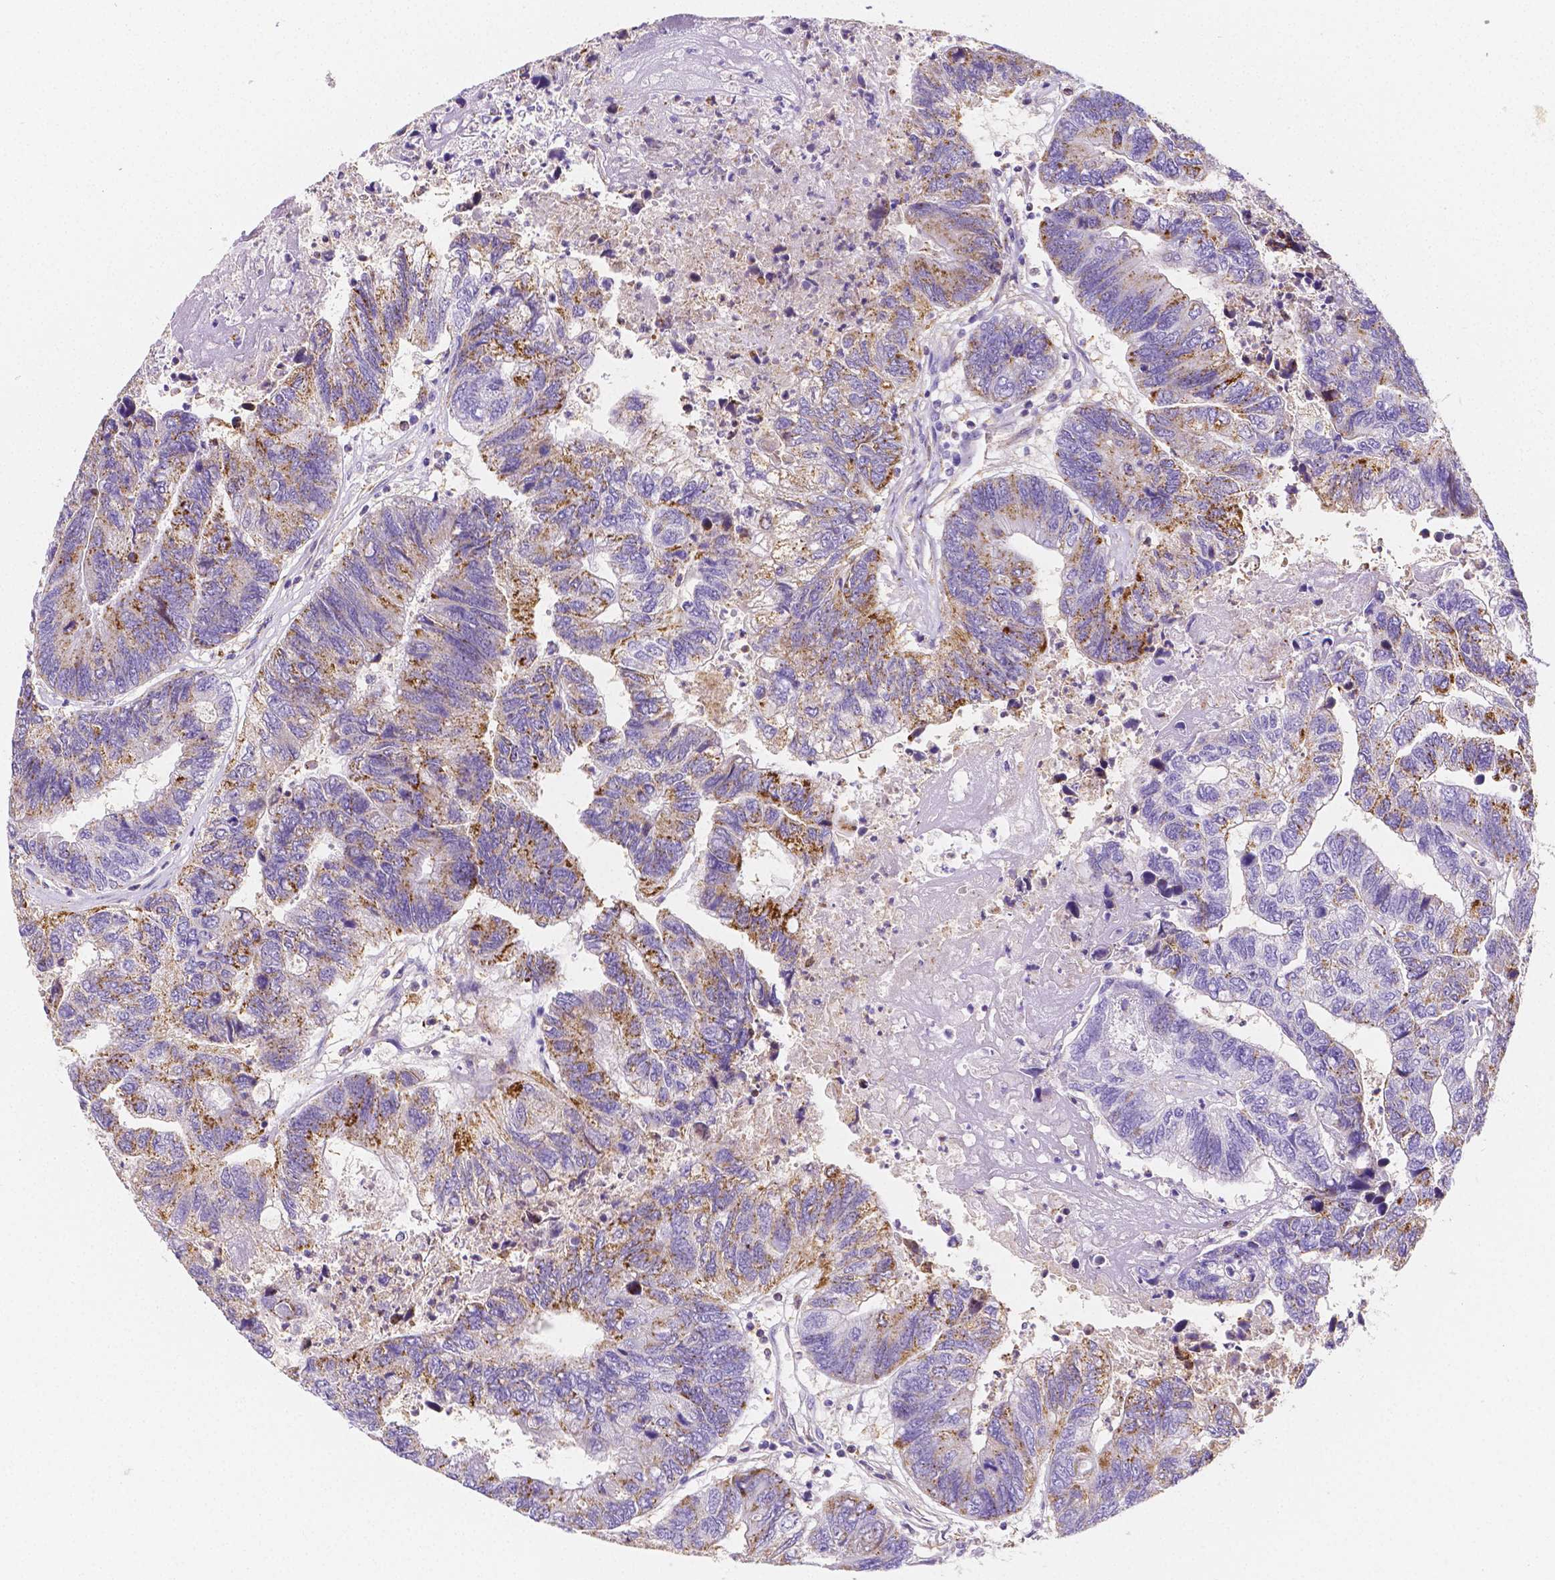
{"staining": {"intensity": "moderate", "quantity": "<25%", "location": "cytoplasmic/membranous"}, "tissue": "colorectal cancer", "cell_type": "Tumor cells", "image_type": "cancer", "snomed": [{"axis": "morphology", "description": "Adenocarcinoma, NOS"}, {"axis": "topography", "description": "Colon"}], "caption": "The photomicrograph shows immunohistochemical staining of colorectal adenocarcinoma. There is moderate cytoplasmic/membranous staining is appreciated in approximately <25% of tumor cells. (DAB (3,3'-diaminobenzidine) IHC with brightfield microscopy, high magnification).", "gene": "GABRD", "patient": {"sex": "female", "age": 67}}